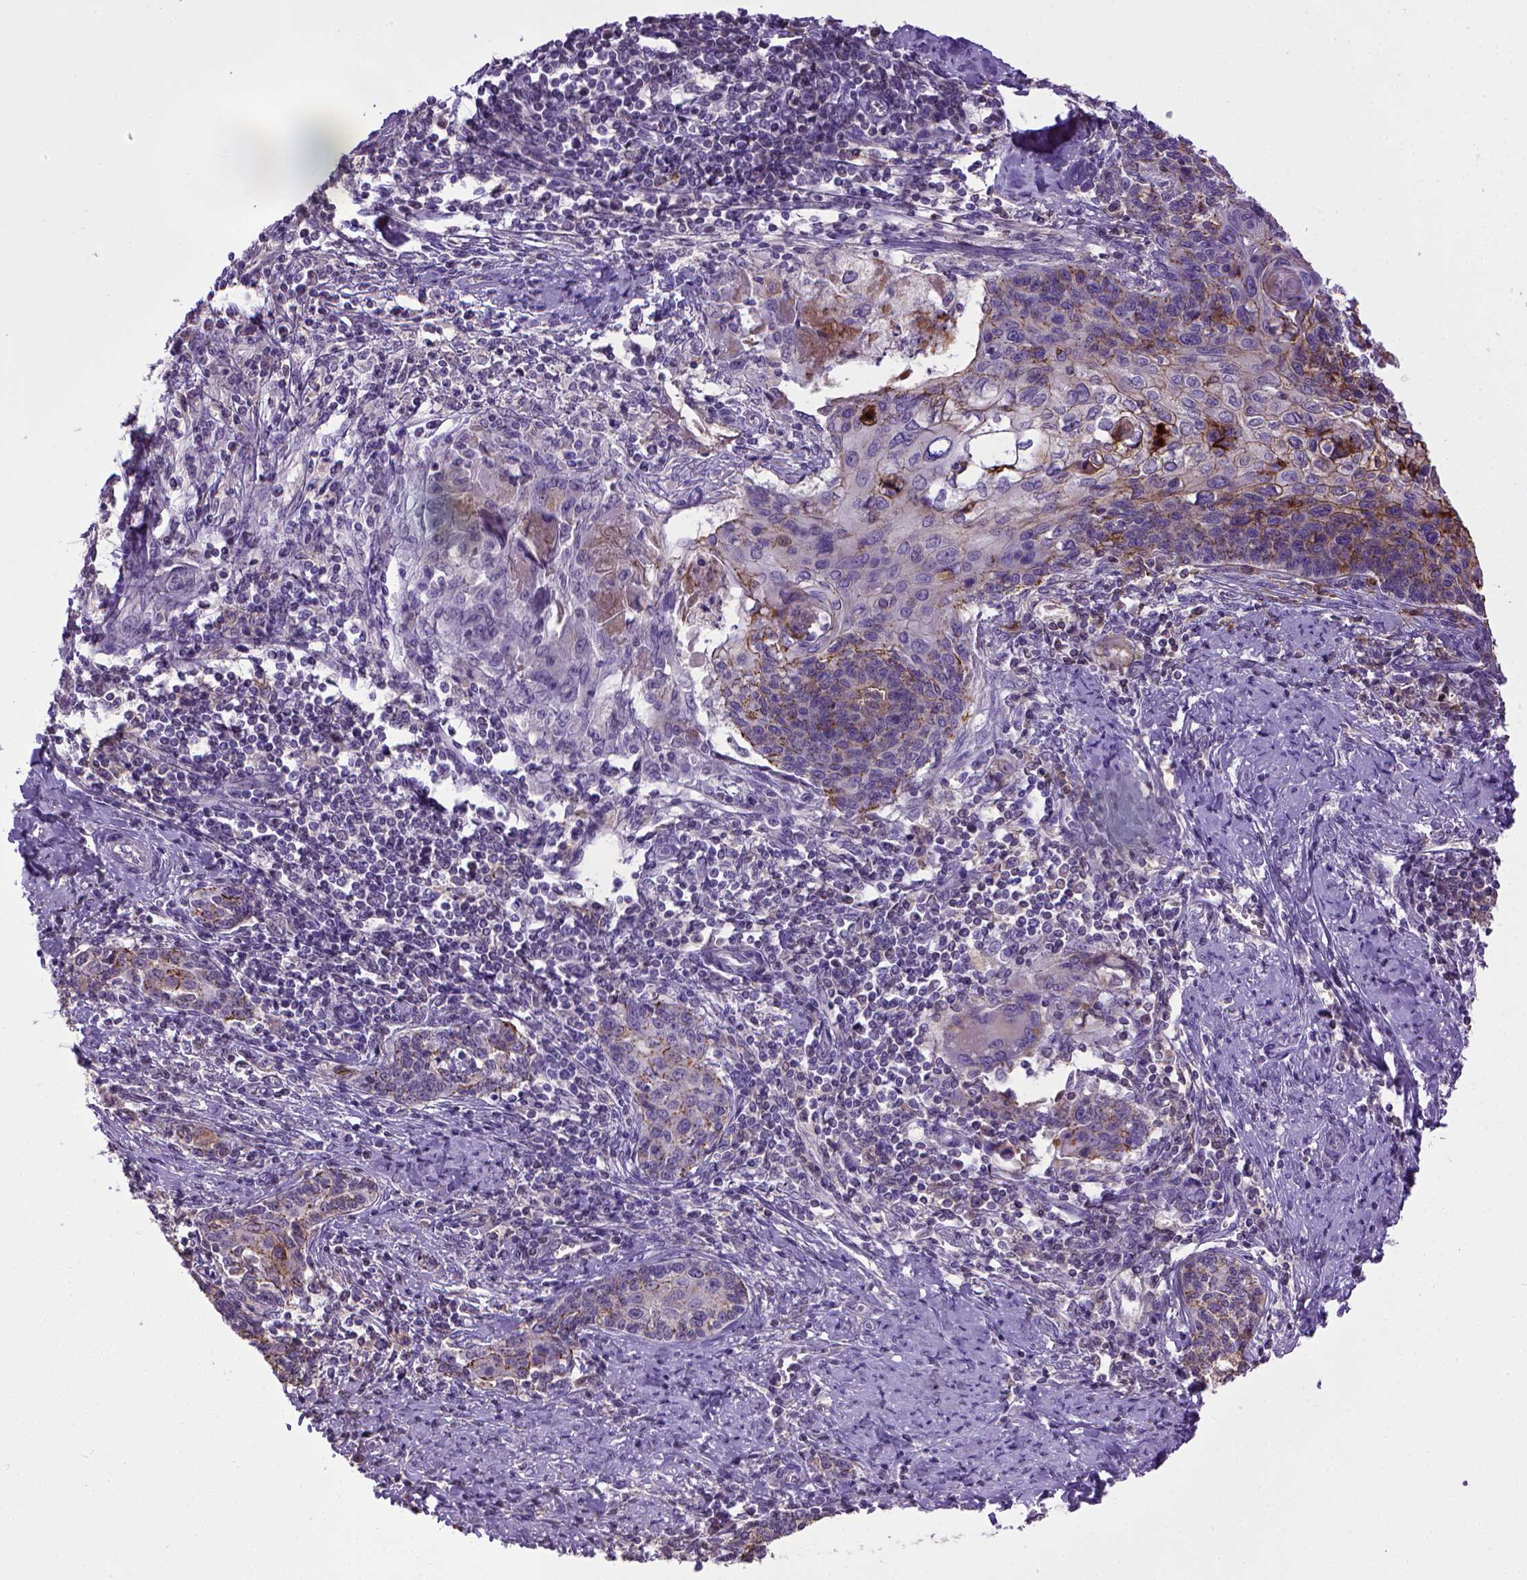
{"staining": {"intensity": "moderate", "quantity": "25%-75%", "location": "cytoplasmic/membranous"}, "tissue": "cervical cancer", "cell_type": "Tumor cells", "image_type": "cancer", "snomed": [{"axis": "morphology", "description": "Squamous cell carcinoma, NOS"}, {"axis": "topography", "description": "Cervix"}], "caption": "An immunohistochemistry micrograph of tumor tissue is shown. Protein staining in brown highlights moderate cytoplasmic/membranous positivity in squamous cell carcinoma (cervical) within tumor cells. (IHC, brightfield microscopy, high magnification).", "gene": "CDH1", "patient": {"sex": "female", "age": 39}}